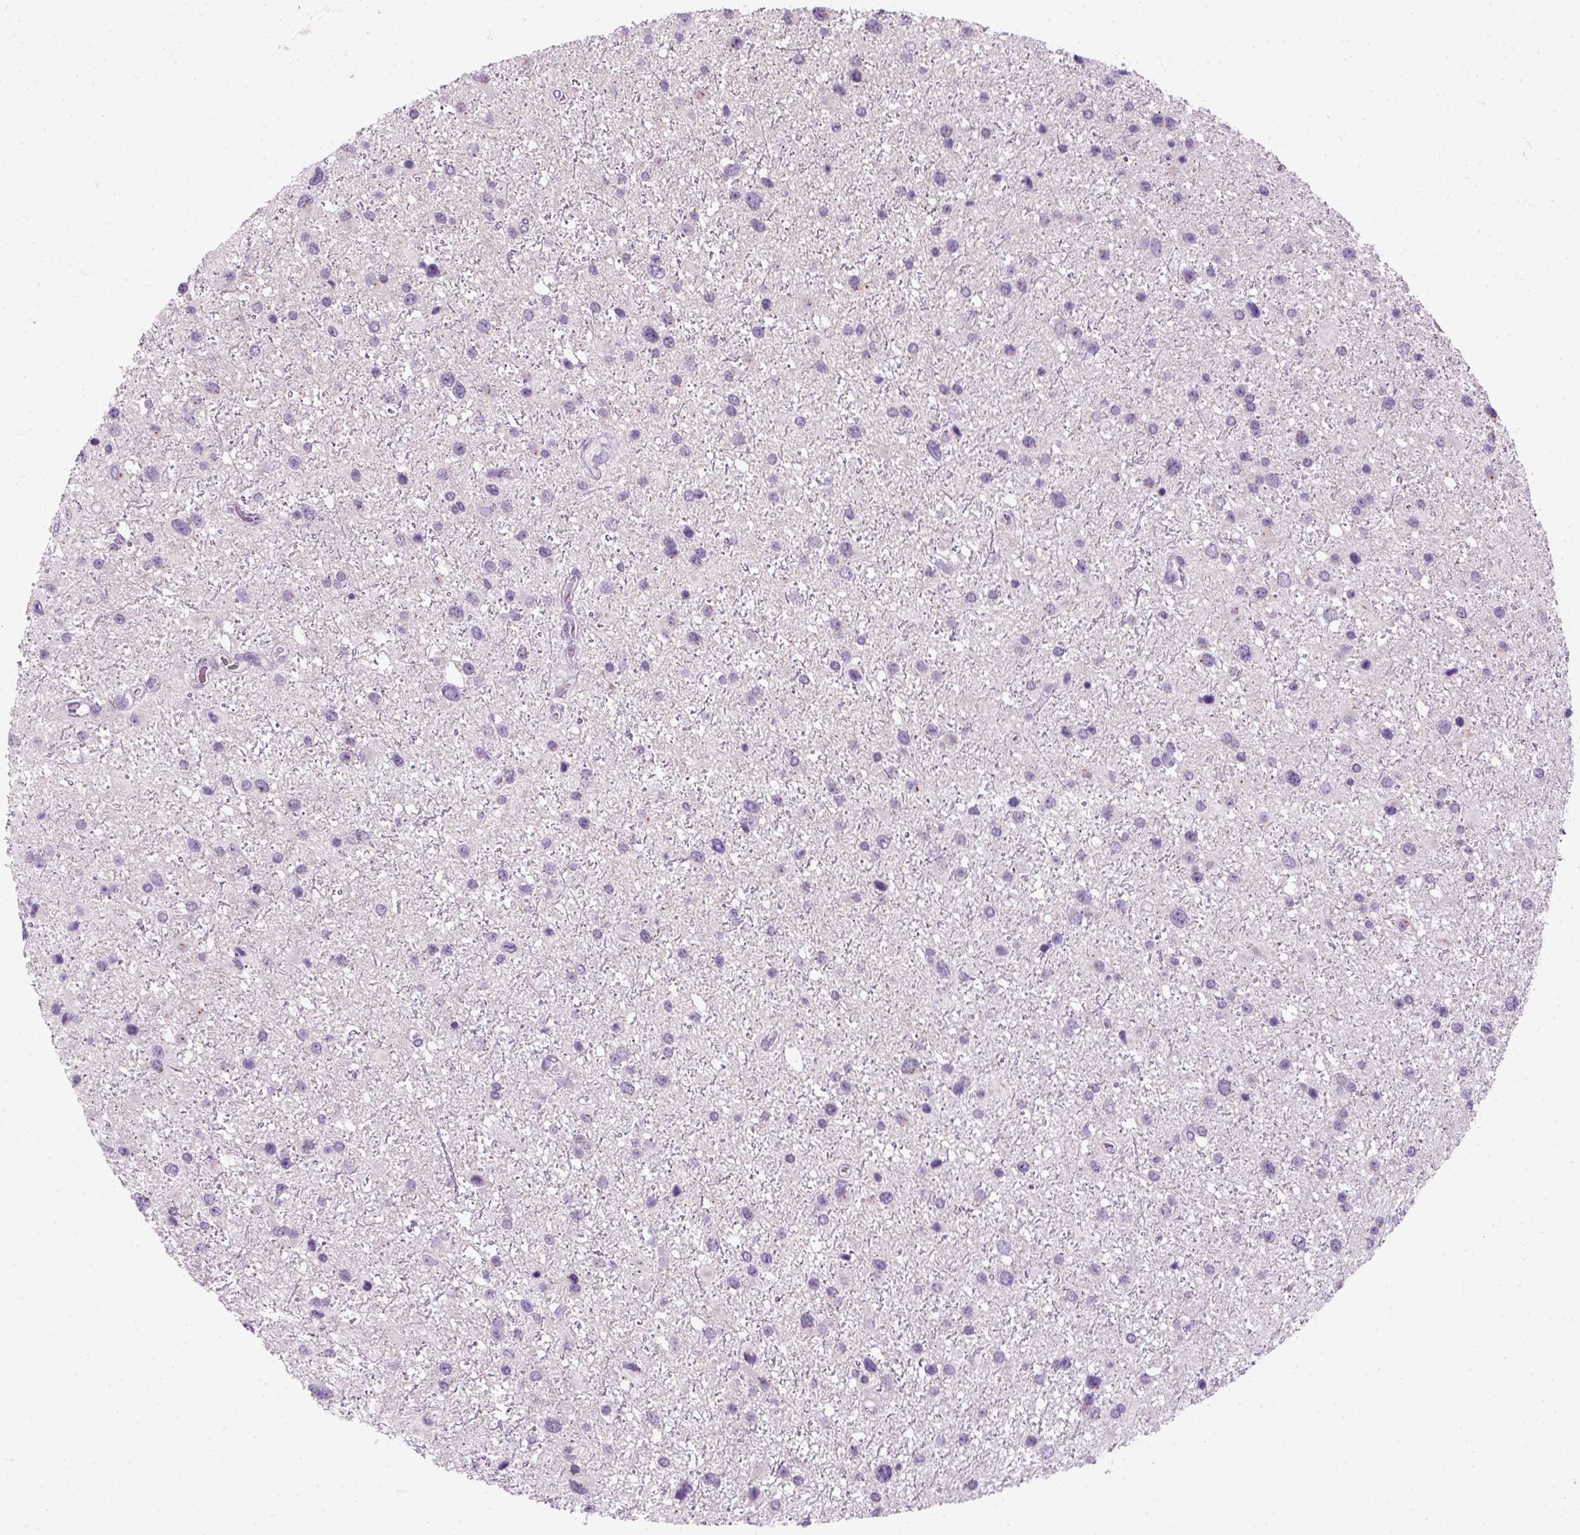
{"staining": {"intensity": "negative", "quantity": "none", "location": "none"}, "tissue": "glioma", "cell_type": "Tumor cells", "image_type": "cancer", "snomed": [{"axis": "morphology", "description": "Glioma, malignant, Low grade"}, {"axis": "topography", "description": "Brain"}], "caption": "High magnification brightfield microscopy of low-grade glioma (malignant) stained with DAB (brown) and counterstained with hematoxylin (blue): tumor cells show no significant positivity. (DAB IHC visualized using brightfield microscopy, high magnification).", "gene": "IL4", "patient": {"sex": "female", "age": 32}}